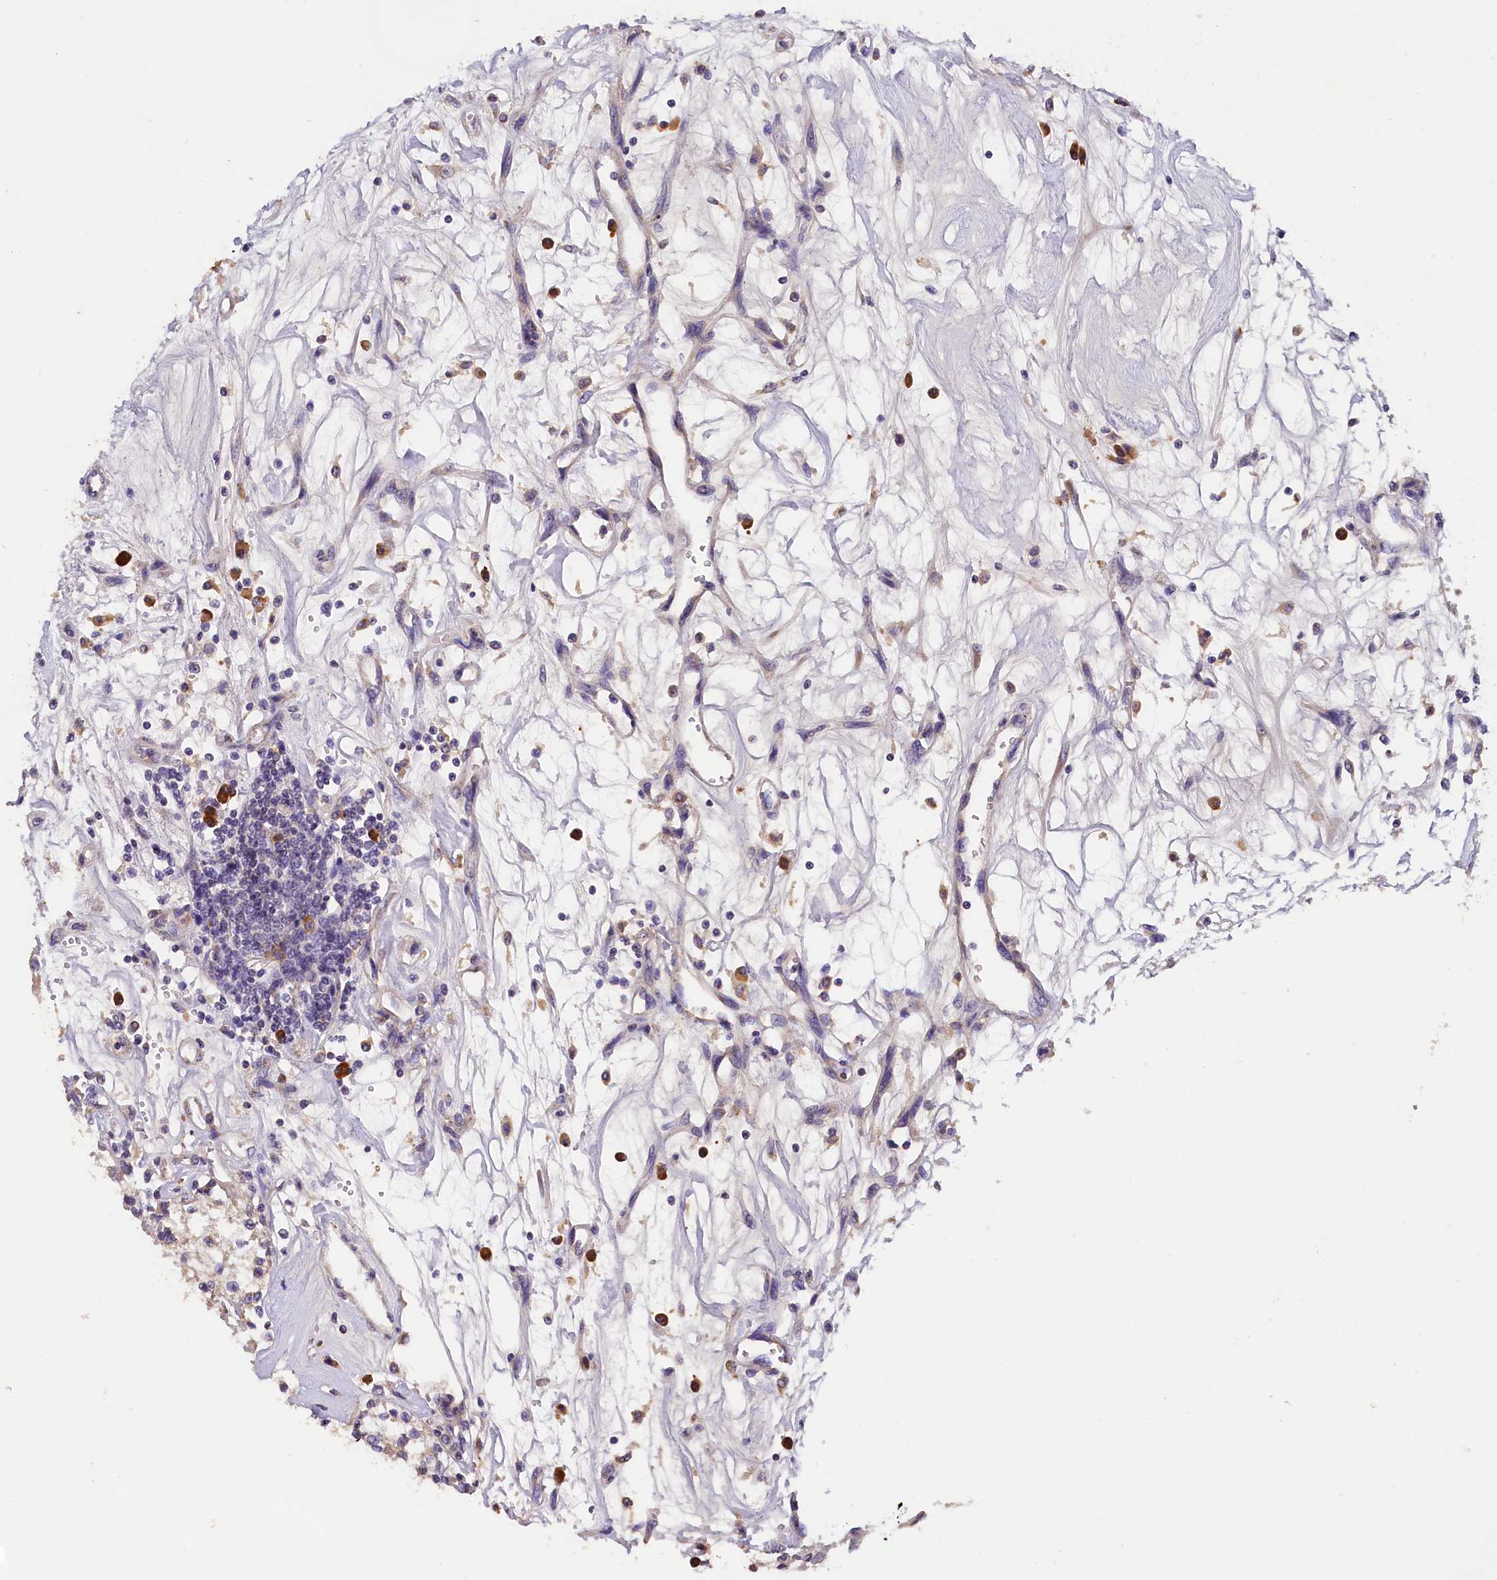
{"staining": {"intensity": "weak", "quantity": "<25%", "location": "cytoplasmic/membranous"}, "tissue": "renal cancer", "cell_type": "Tumor cells", "image_type": "cancer", "snomed": [{"axis": "morphology", "description": "Adenocarcinoma, NOS"}, {"axis": "topography", "description": "Kidney"}], "caption": "This is a image of immunohistochemistry staining of renal adenocarcinoma, which shows no expression in tumor cells. Nuclei are stained in blue.", "gene": "ST7L", "patient": {"sex": "female", "age": 59}}